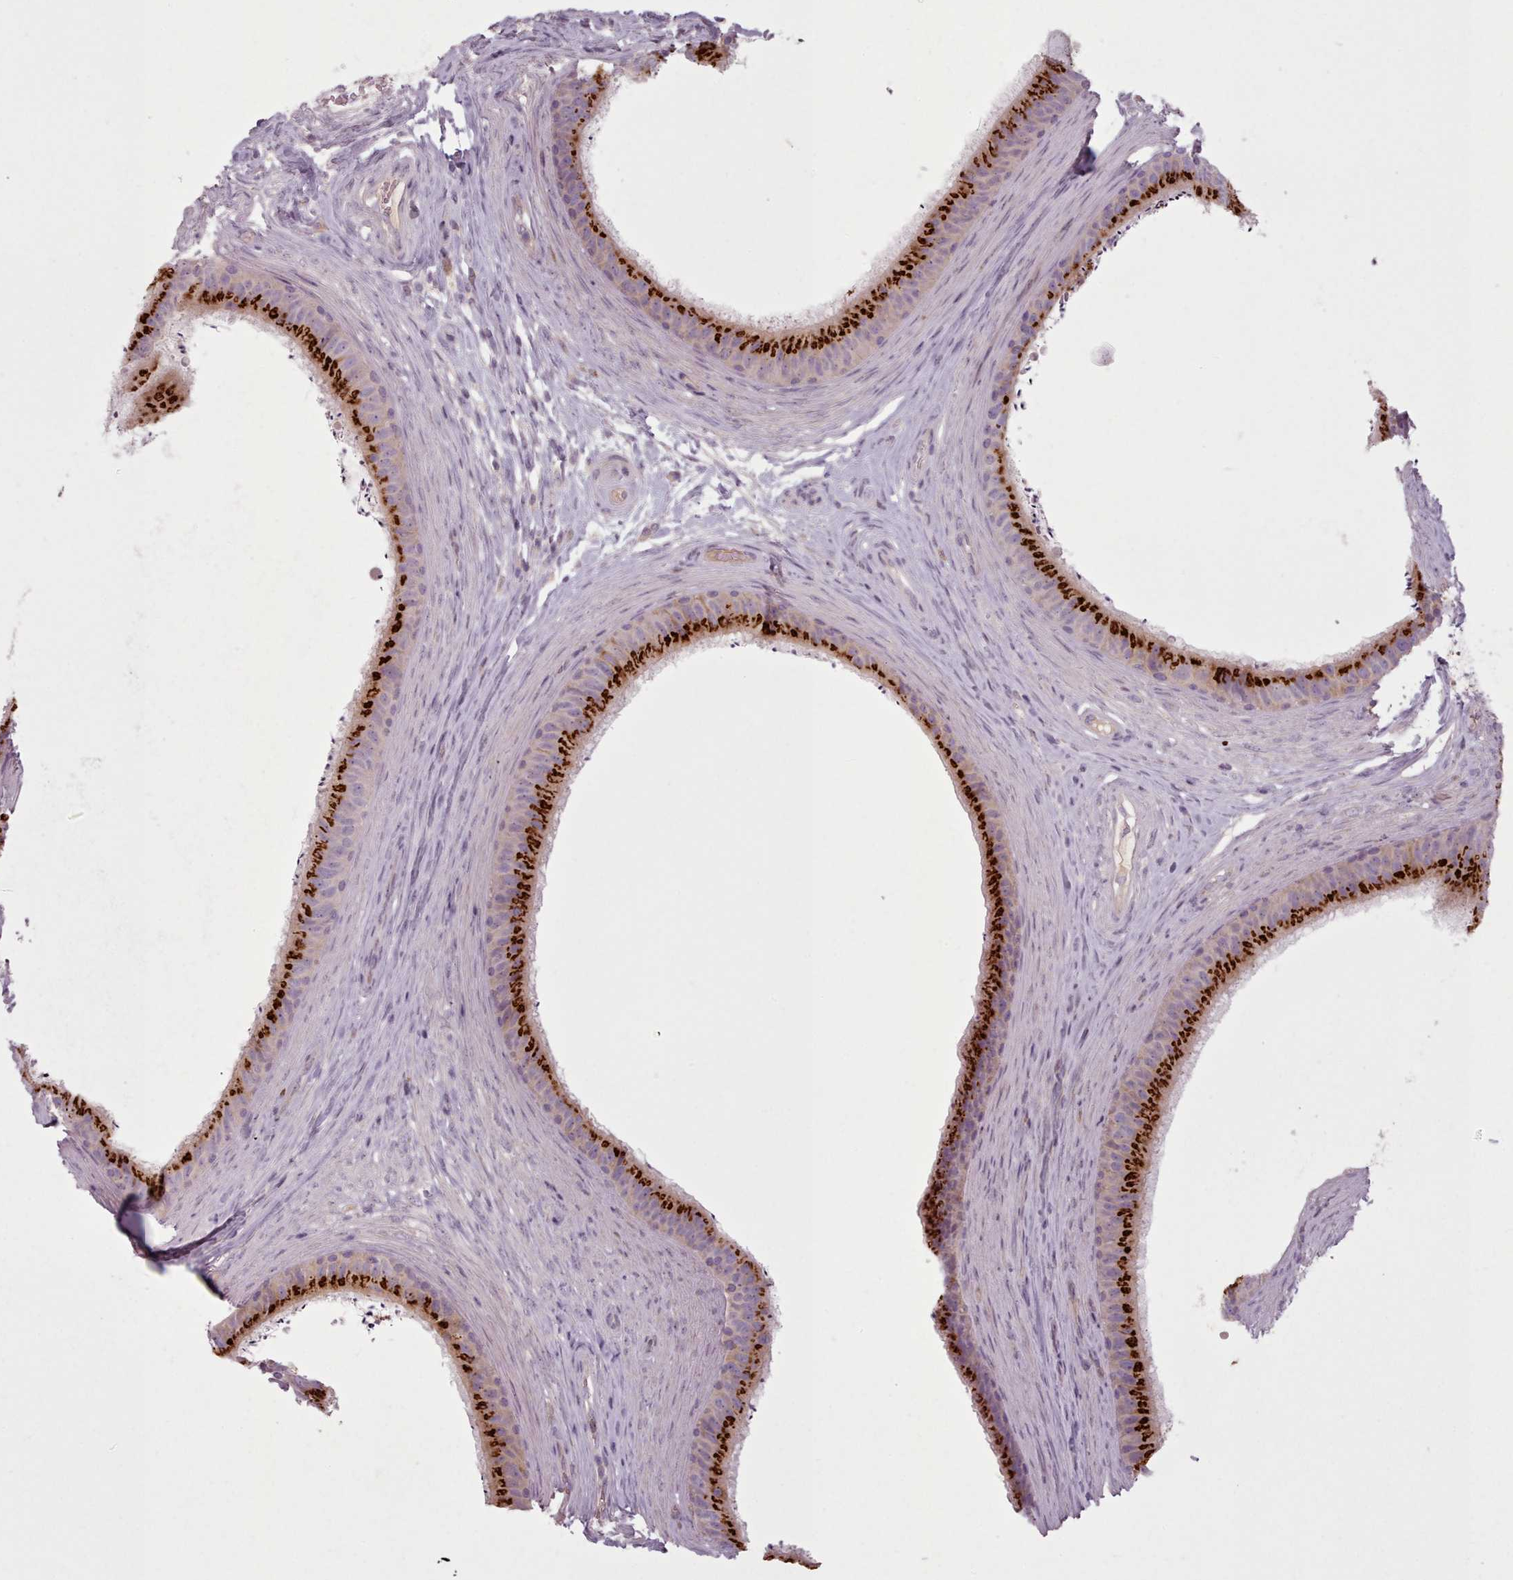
{"staining": {"intensity": "strong", "quantity": ">75%", "location": "cytoplasmic/membranous"}, "tissue": "epididymis", "cell_type": "Glandular cells", "image_type": "normal", "snomed": [{"axis": "morphology", "description": "Normal tissue, NOS"}, {"axis": "topography", "description": "Testis"}, {"axis": "topography", "description": "Epididymis"}], "caption": "IHC of unremarkable human epididymis demonstrates high levels of strong cytoplasmic/membranous staining in approximately >75% of glandular cells.", "gene": "LAPTM5", "patient": {"sex": "male", "age": 41}}